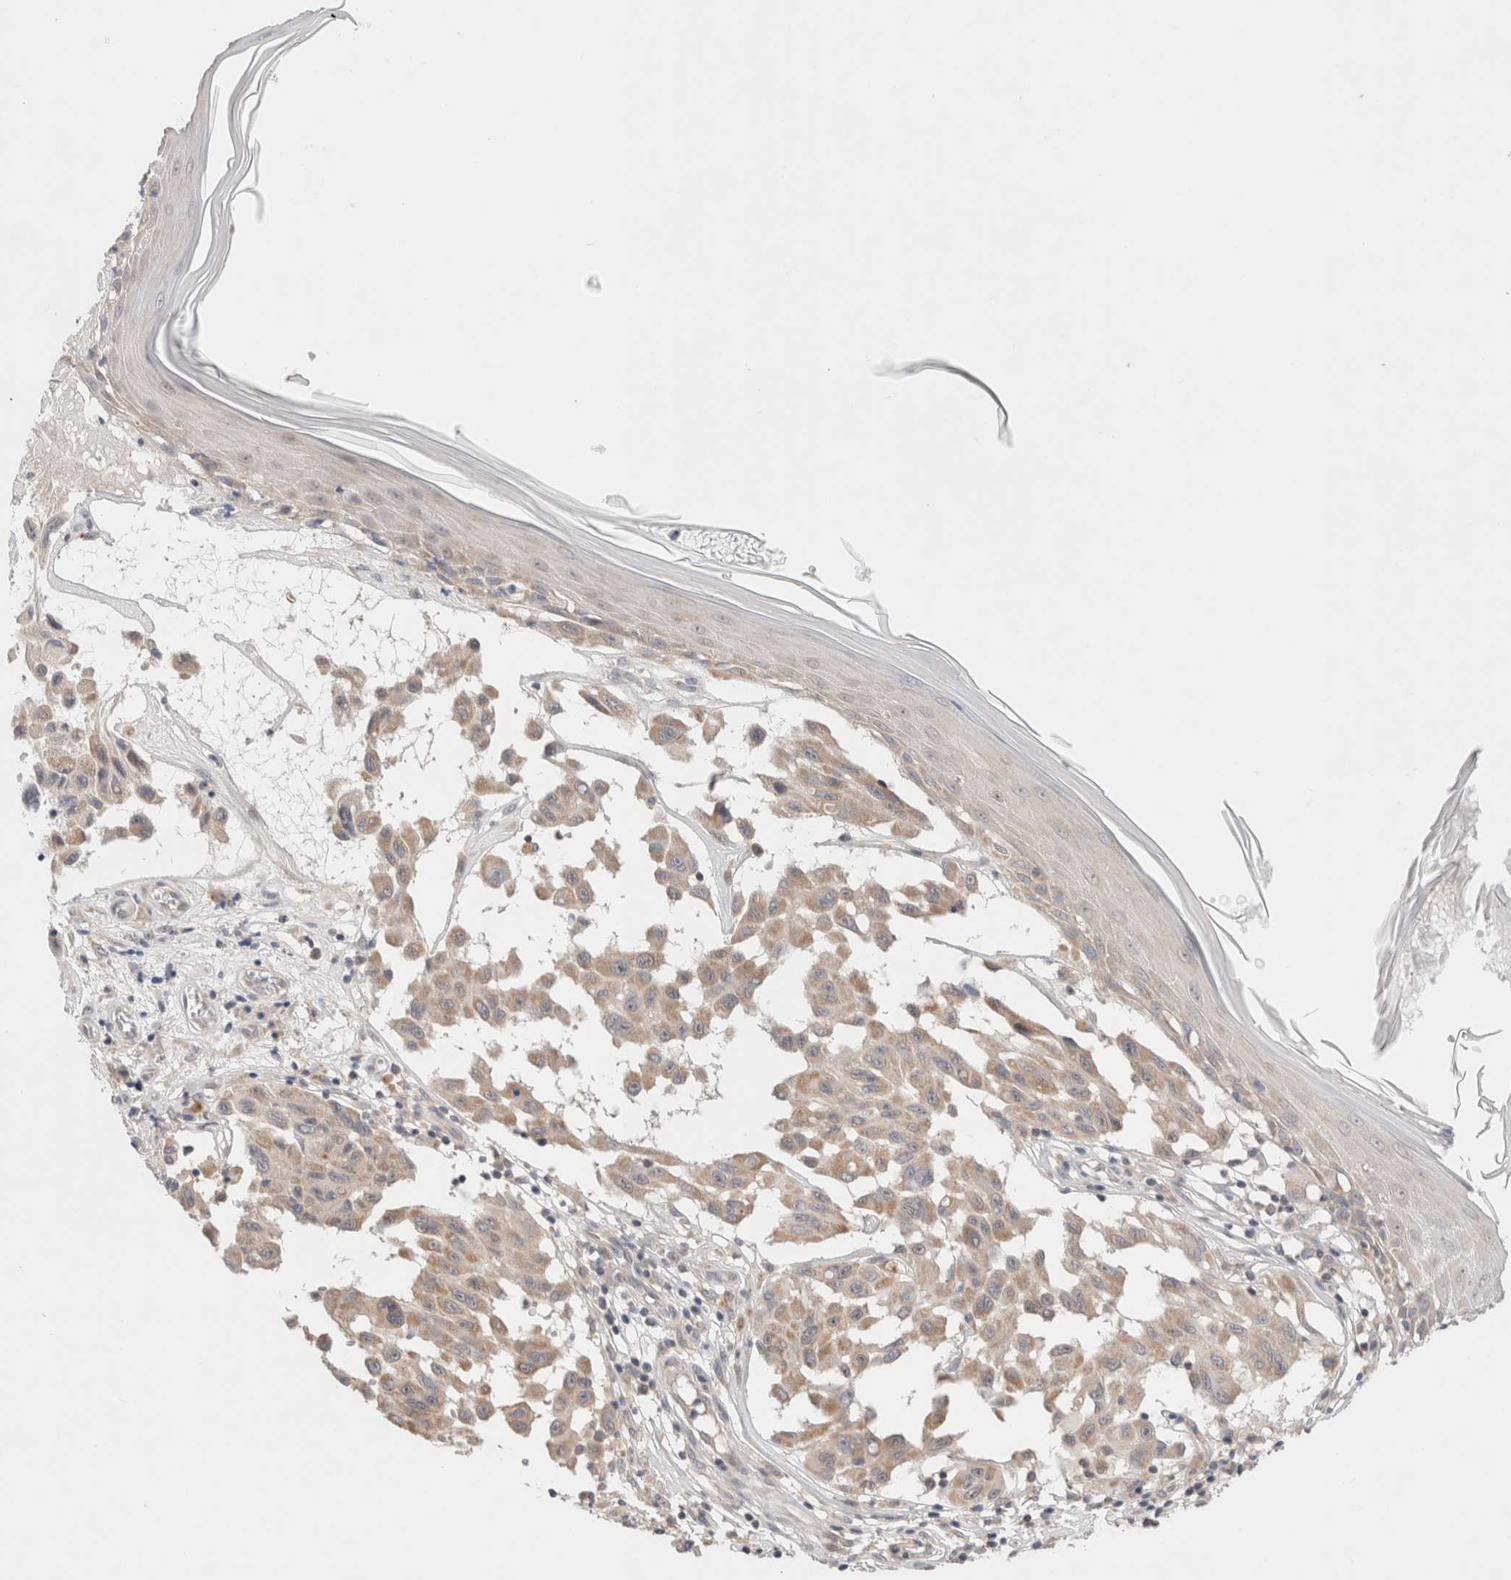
{"staining": {"intensity": "weak", "quantity": ">75%", "location": "cytoplasmic/membranous"}, "tissue": "melanoma", "cell_type": "Tumor cells", "image_type": "cancer", "snomed": [{"axis": "morphology", "description": "Malignant melanoma, NOS"}, {"axis": "topography", "description": "Skin"}], "caption": "Melanoma stained for a protein demonstrates weak cytoplasmic/membranous positivity in tumor cells.", "gene": "ERI3", "patient": {"sex": "male", "age": 30}}